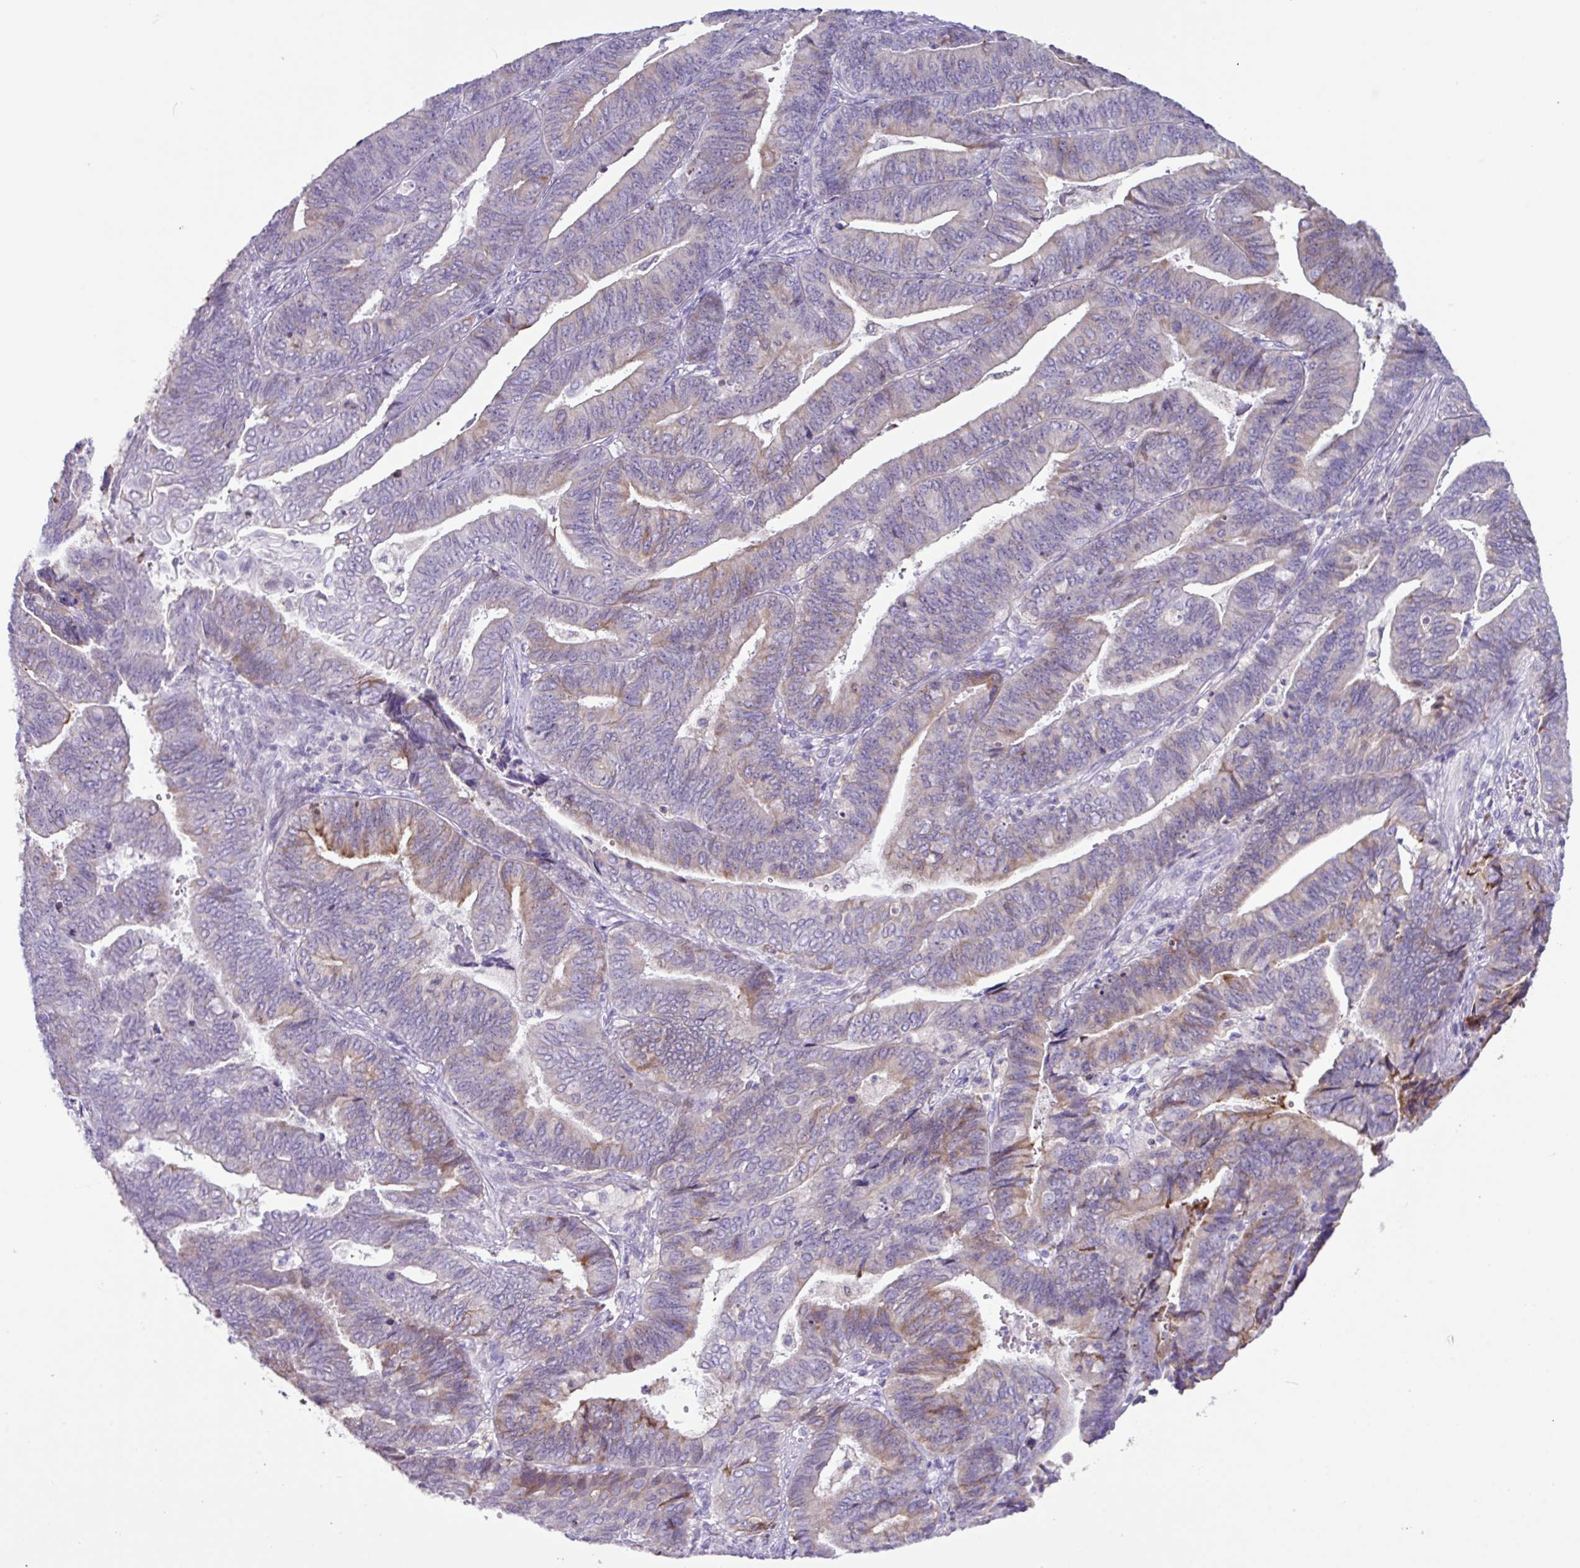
{"staining": {"intensity": "weak", "quantity": "<25%", "location": "cytoplasmic/membranous"}, "tissue": "endometrial cancer", "cell_type": "Tumor cells", "image_type": "cancer", "snomed": [{"axis": "morphology", "description": "Adenocarcinoma, NOS"}, {"axis": "topography", "description": "Endometrium"}], "caption": "This is a image of immunohistochemistry staining of endometrial cancer, which shows no staining in tumor cells.", "gene": "RGS21", "patient": {"sex": "female", "age": 73}}